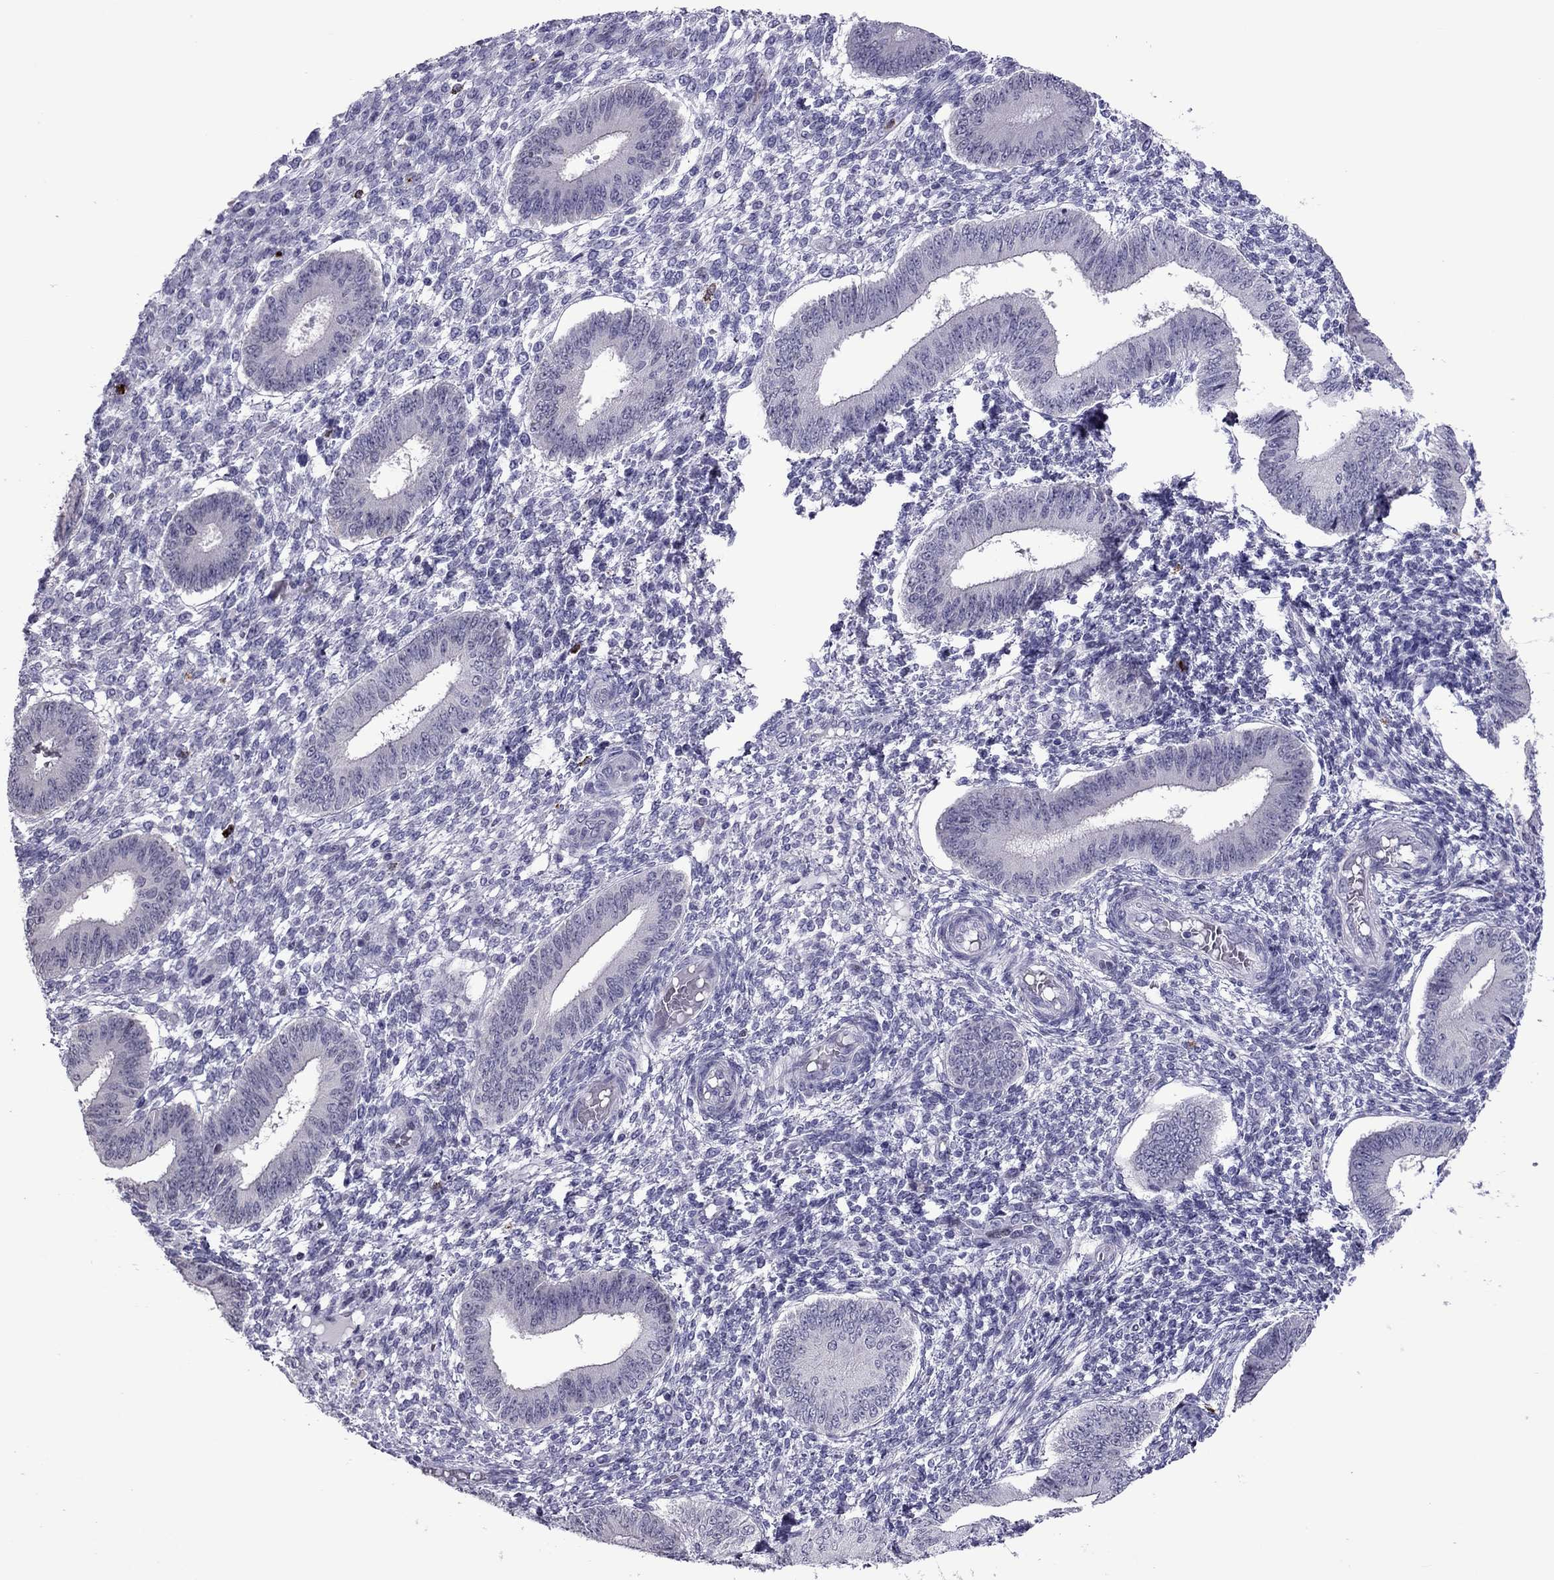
{"staining": {"intensity": "negative", "quantity": "none", "location": "none"}, "tissue": "endometrium", "cell_type": "Cells in endometrial stroma", "image_type": "normal", "snomed": [{"axis": "morphology", "description": "Normal tissue, NOS"}, {"axis": "topography", "description": "Endometrium"}], "caption": "This is an IHC histopathology image of benign endometrium. There is no positivity in cells in endometrial stroma.", "gene": "CCL27", "patient": {"sex": "female", "age": 42}}